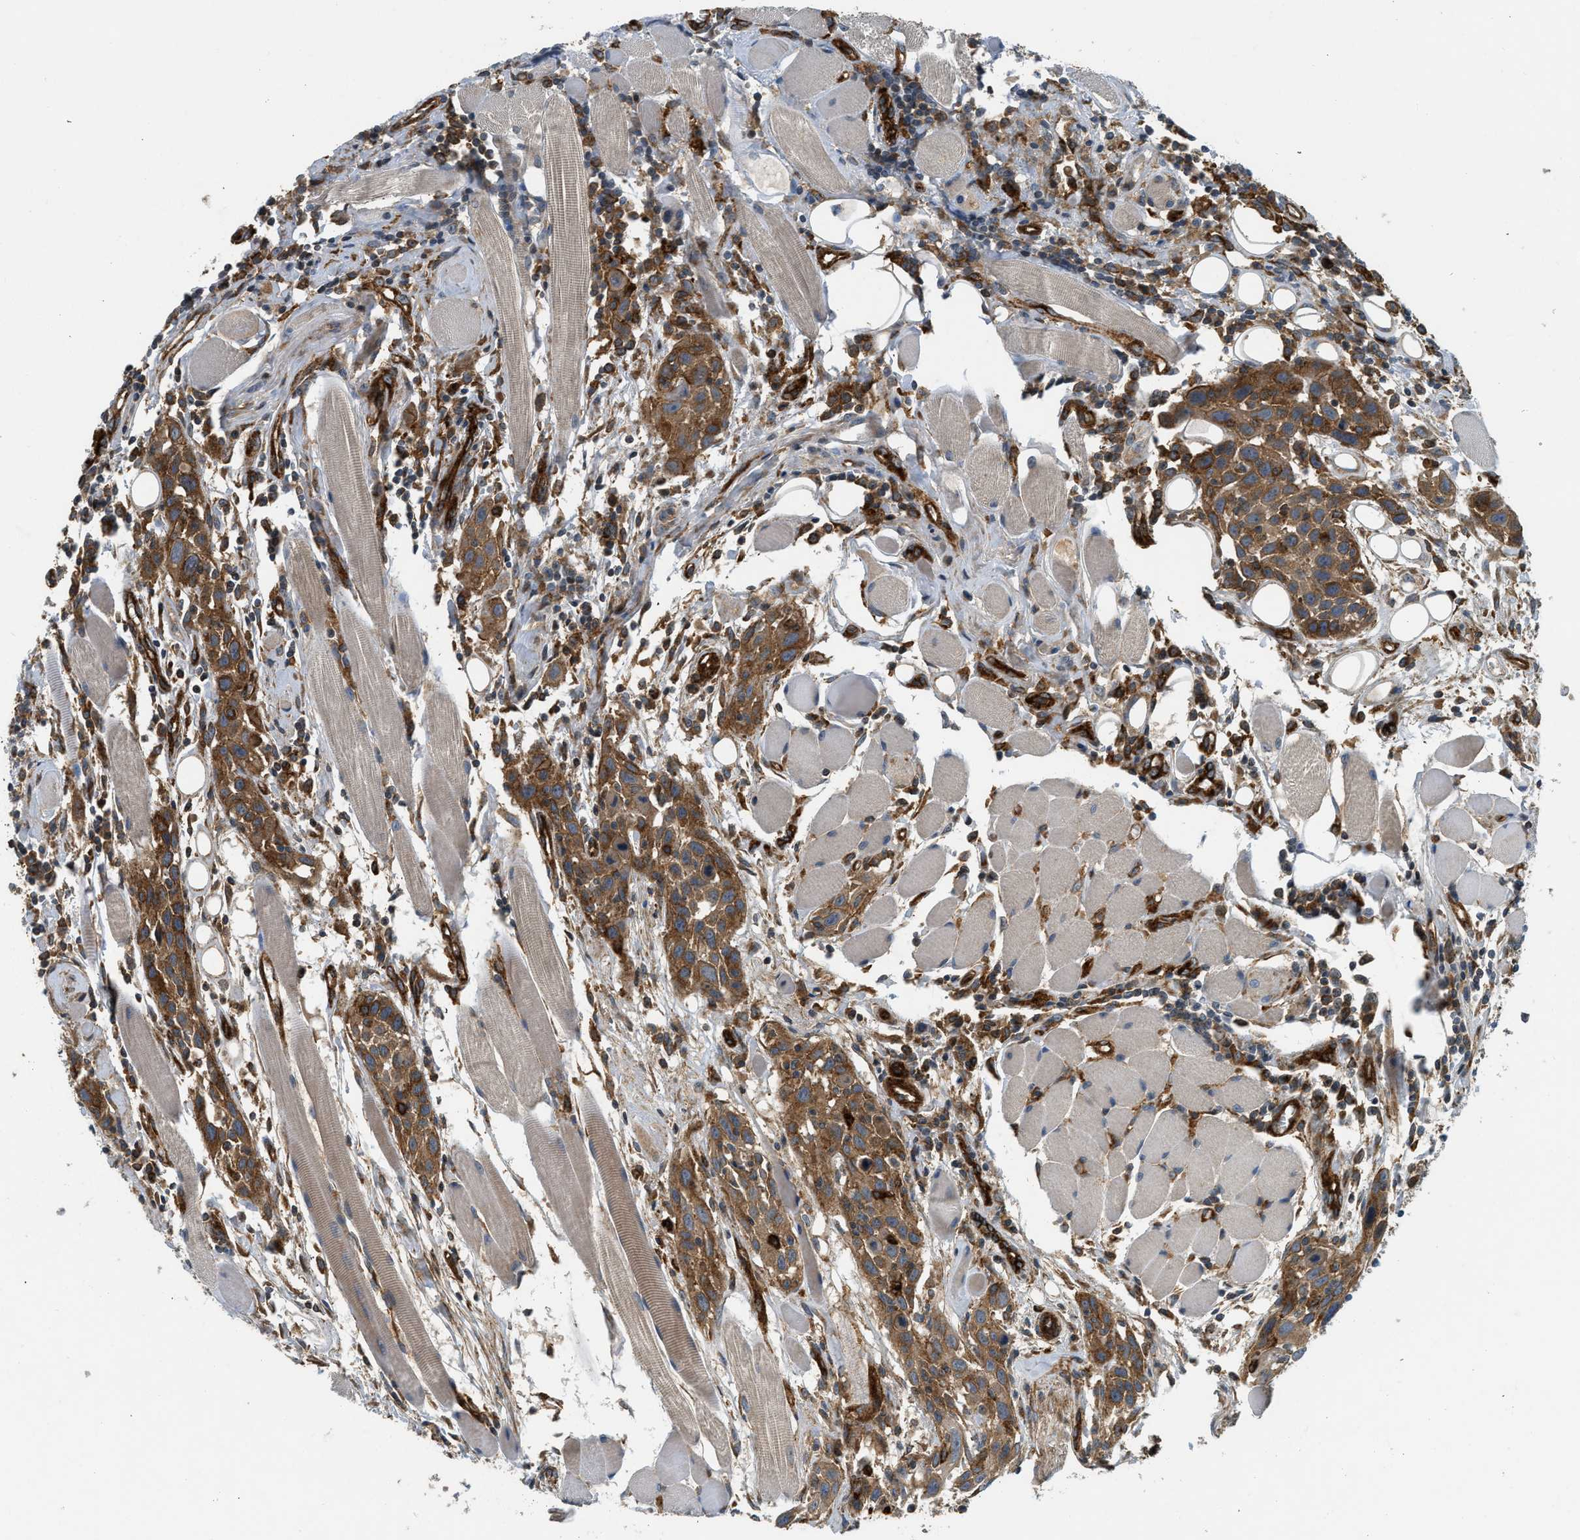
{"staining": {"intensity": "strong", "quantity": ">75%", "location": "cytoplasmic/membranous"}, "tissue": "head and neck cancer", "cell_type": "Tumor cells", "image_type": "cancer", "snomed": [{"axis": "morphology", "description": "Squamous cell carcinoma, NOS"}, {"axis": "topography", "description": "Oral tissue"}, {"axis": "topography", "description": "Head-Neck"}], "caption": "Strong cytoplasmic/membranous protein positivity is present in about >75% of tumor cells in head and neck cancer.", "gene": "HIP1", "patient": {"sex": "female", "age": 50}}